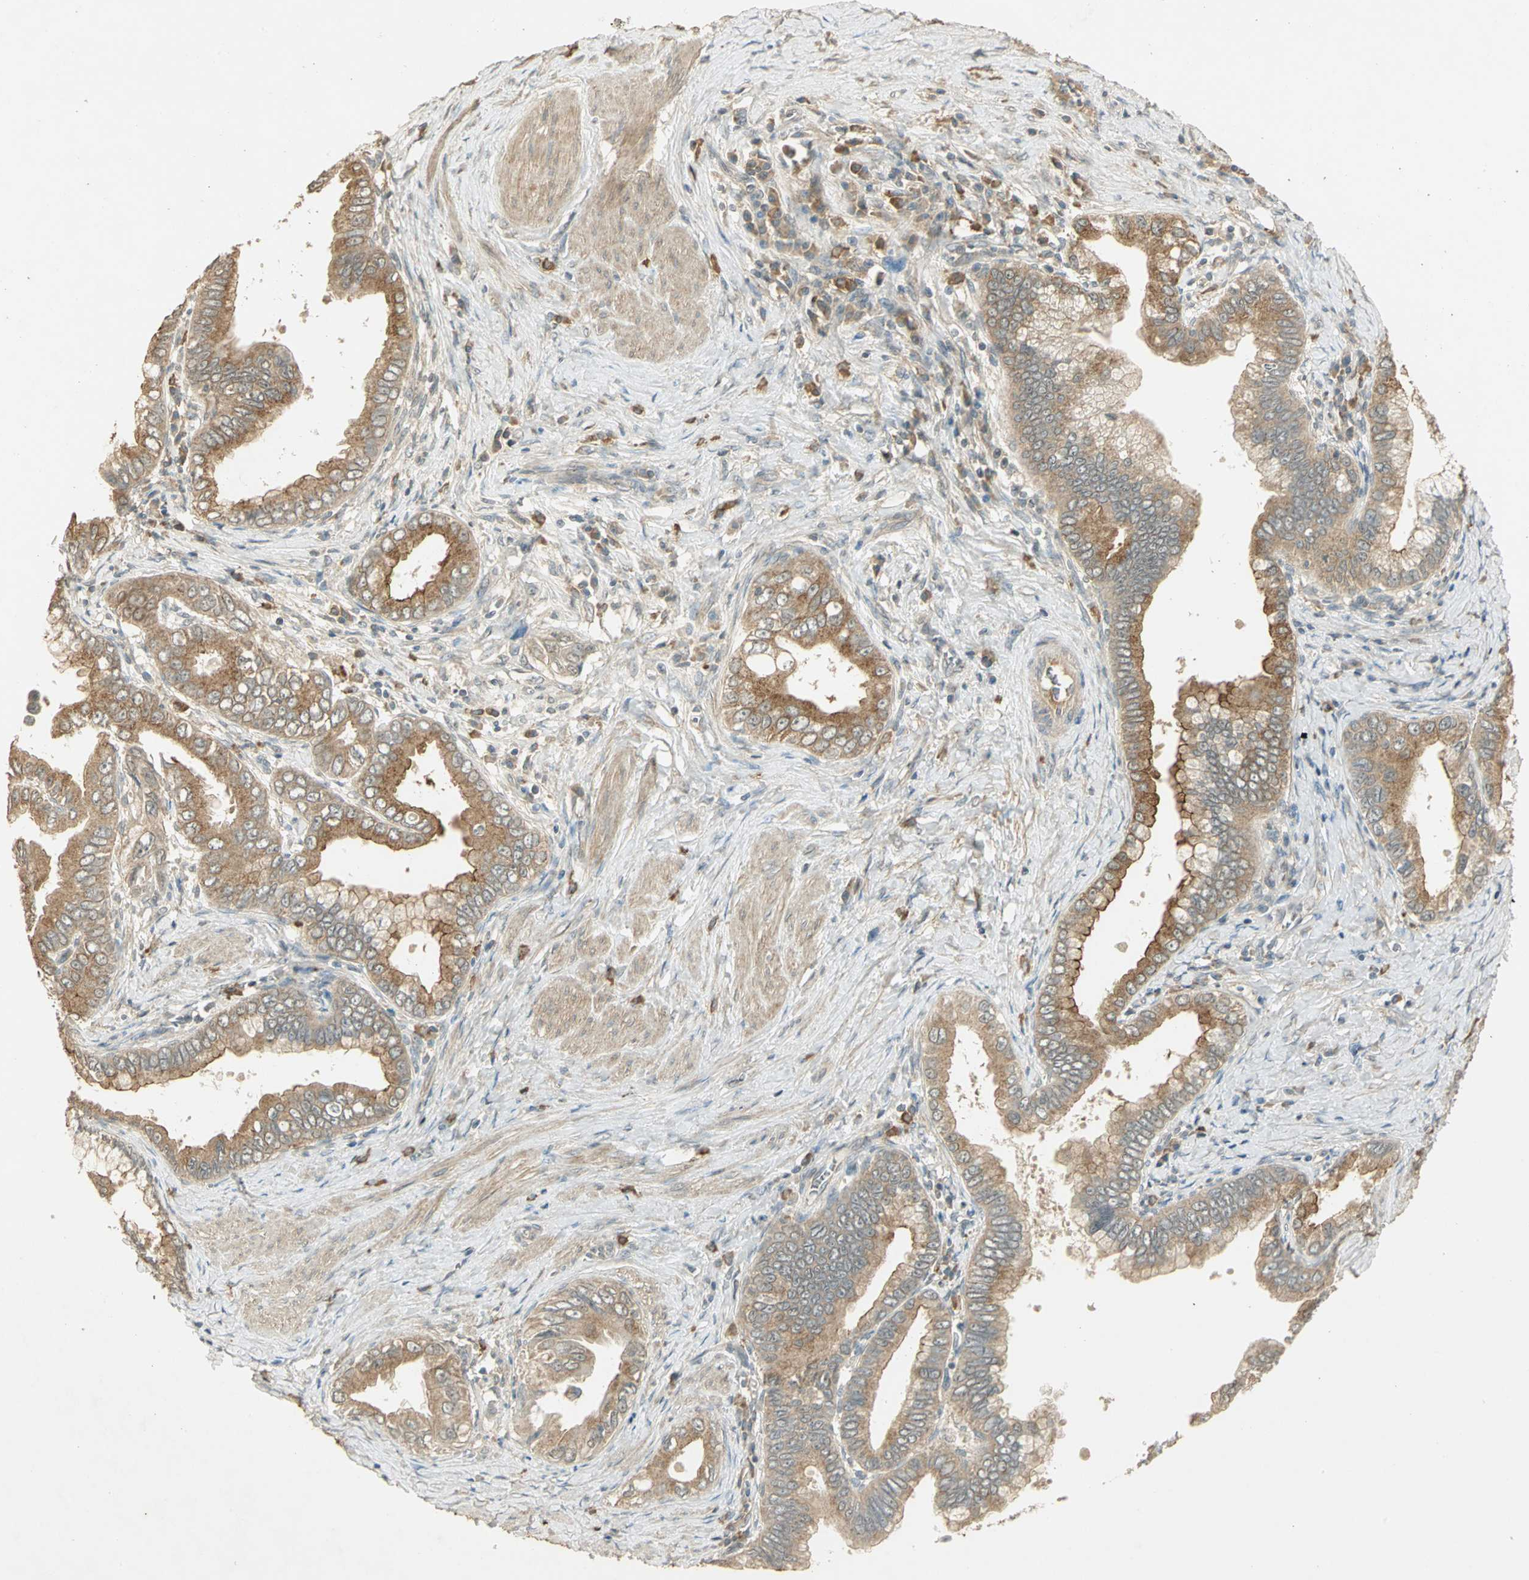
{"staining": {"intensity": "moderate", "quantity": "25%-75%", "location": "cytoplasmic/membranous"}, "tissue": "pancreatic cancer", "cell_type": "Tumor cells", "image_type": "cancer", "snomed": [{"axis": "morphology", "description": "Normal tissue, NOS"}, {"axis": "topography", "description": "Lymph node"}], "caption": "DAB (3,3'-diaminobenzidine) immunohistochemical staining of human pancreatic cancer shows moderate cytoplasmic/membranous protein expression in about 25%-75% of tumor cells.", "gene": "KEAP1", "patient": {"sex": "male", "age": 50}}